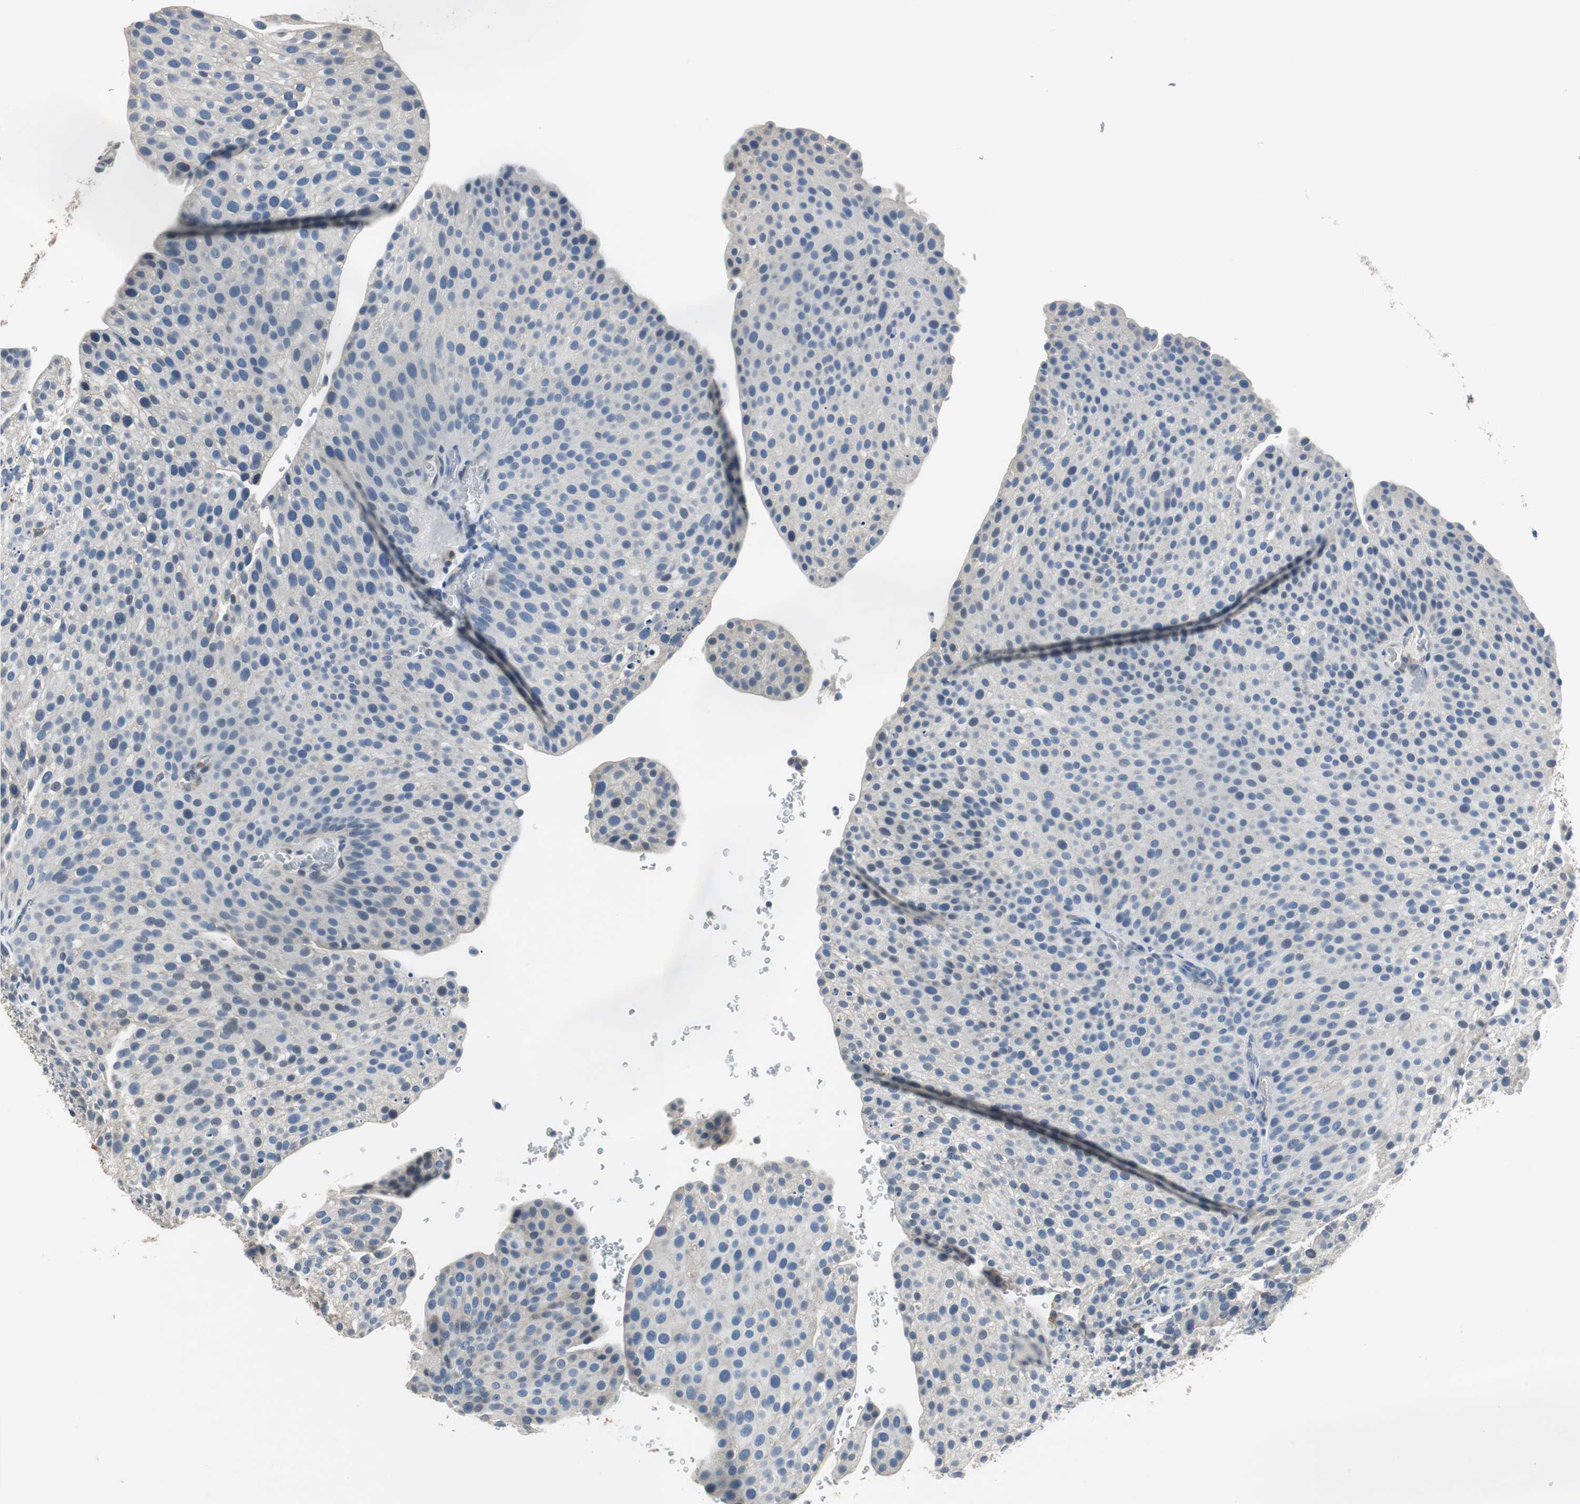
{"staining": {"intensity": "negative", "quantity": "none", "location": "none"}, "tissue": "urothelial cancer", "cell_type": "Tumor cells", "image_type": "cancer", "snomed": [{"axis": "morphology", "description": "Urothelial carcinoma, Low grade"}, {"axis": "topography", "description": "Smooth muscle"}, {"axis": "topography", "description": "Urinary bladder"}], "caption": "Immunohistochemistry (IHC) of human low-grade urothelial carcinoma exhibits no expression in tumor cells. (DAB IHC, high magnification).", "gene": "MTIF2", "patient": {"sex": "male", "age": 60}}